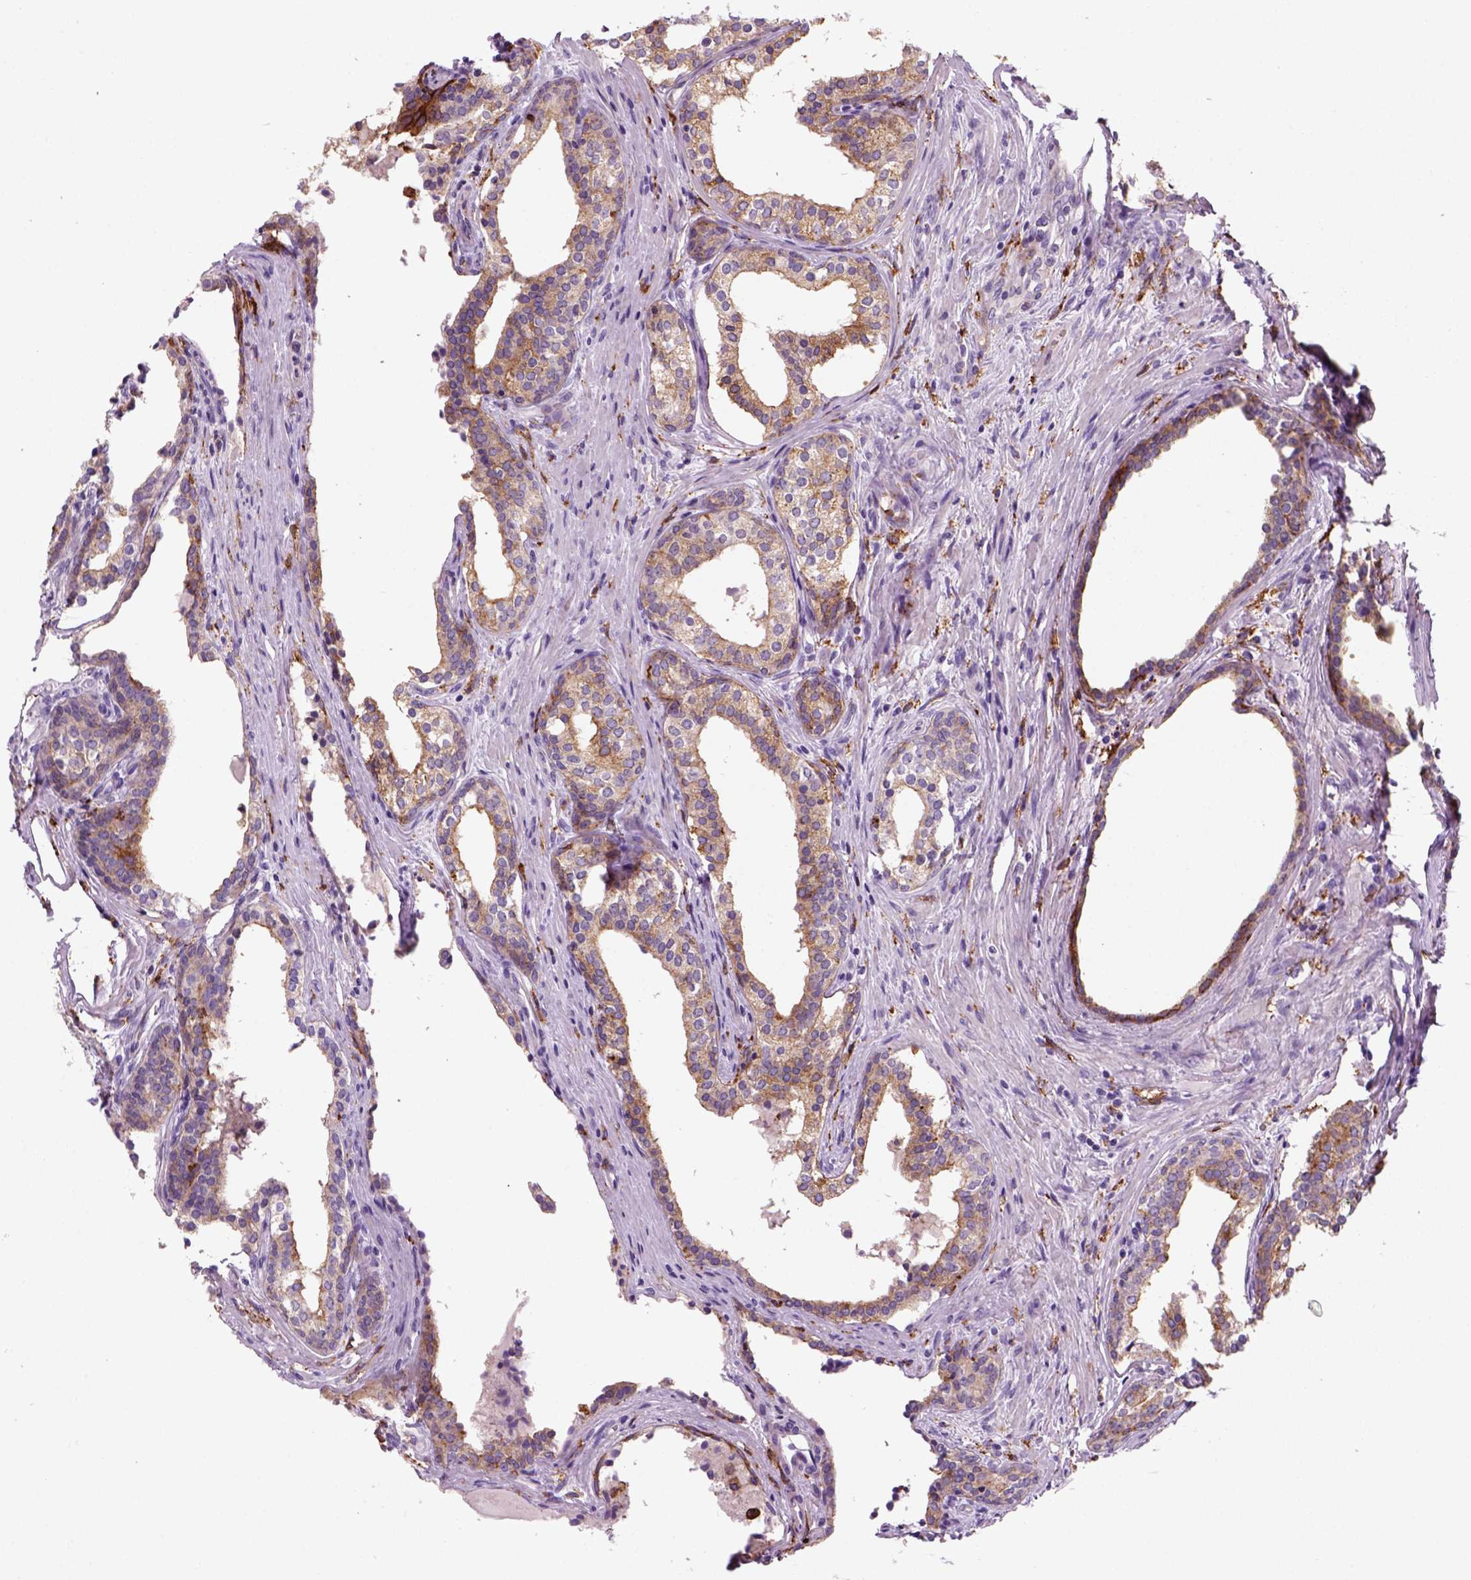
{"staining": {"intensity": "moderate", "quantity": ">75%", "location": "cytoplasmic/membranous"}, "tissue": "prostate cancer", "cell_type": "Tumor cells", "image_type": "cancer", "snomed": [{"axis": "morphology", "description": "Adenocarcinoma, NOS"}, {"axis": "morphology", "description": "Adenocarcinoma, High grade"}, {"axis": "topography", "description": "Prostate"}], "caption": "A brown stain shows moderate cytoplasmic/membranous expression of a protein in human adenocarcinoma (prostate) tumor cells.", "gene": "MARCKS", "patient": {"sex": "male", "age": 61}}